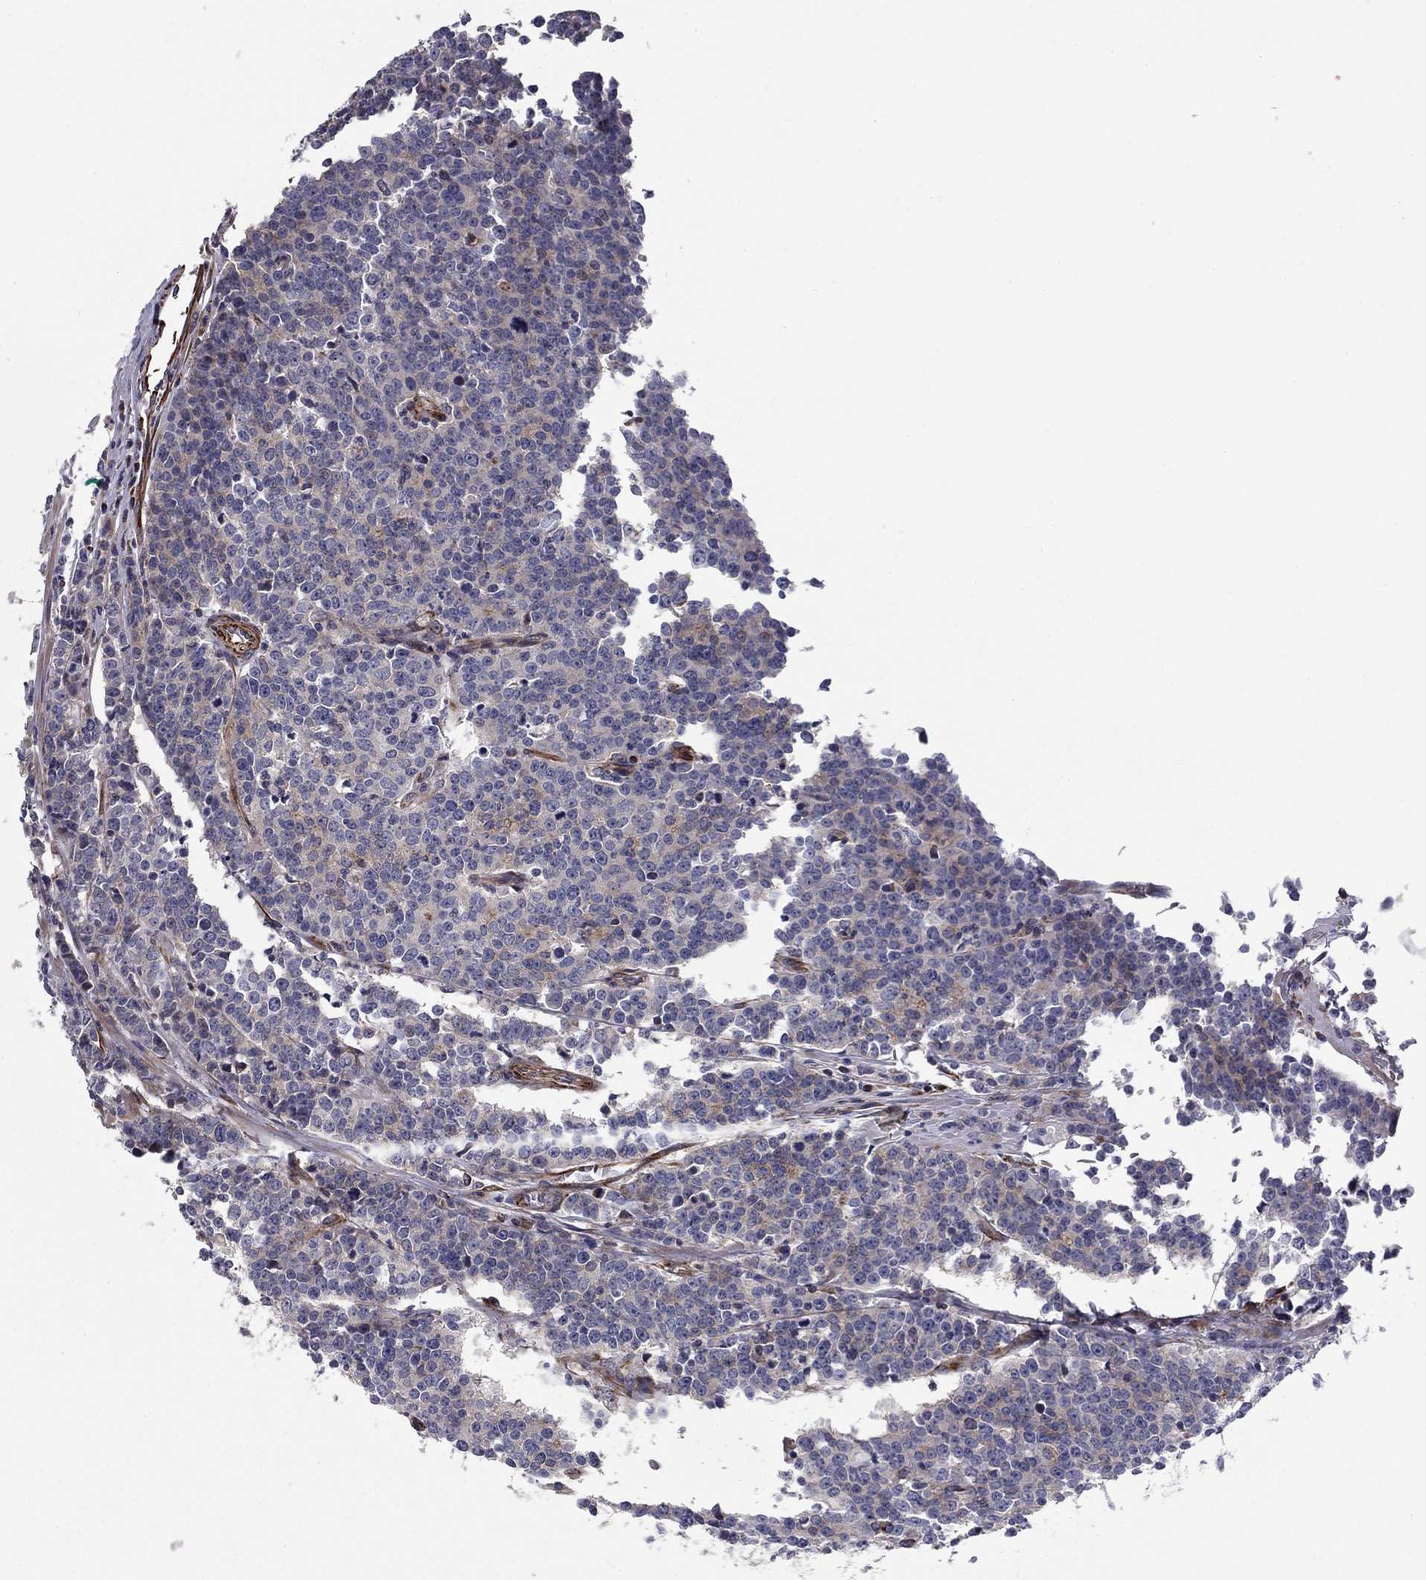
{"staining": {"intensity": "weak", "quantity": "<25%", "location": "cytoplasmic/membranous"}, "tissue": "prostate cancer", "cell_type": "Tumor cells", "image_type": "cancer", "snomed": [{"axis": "morphology", "description": "Adenocarcinoma, NOS"}, {"axis": "topography", "description": "Prostate"}], "caption": "This is a photomicrograph of immunohistochemistry (IHC) staining of prostate cancer (adenocarcinoma), which shows no staining in tumor cells.", "gene": "CLSTN1", "patient": {"sex": "male", "age": 67}}